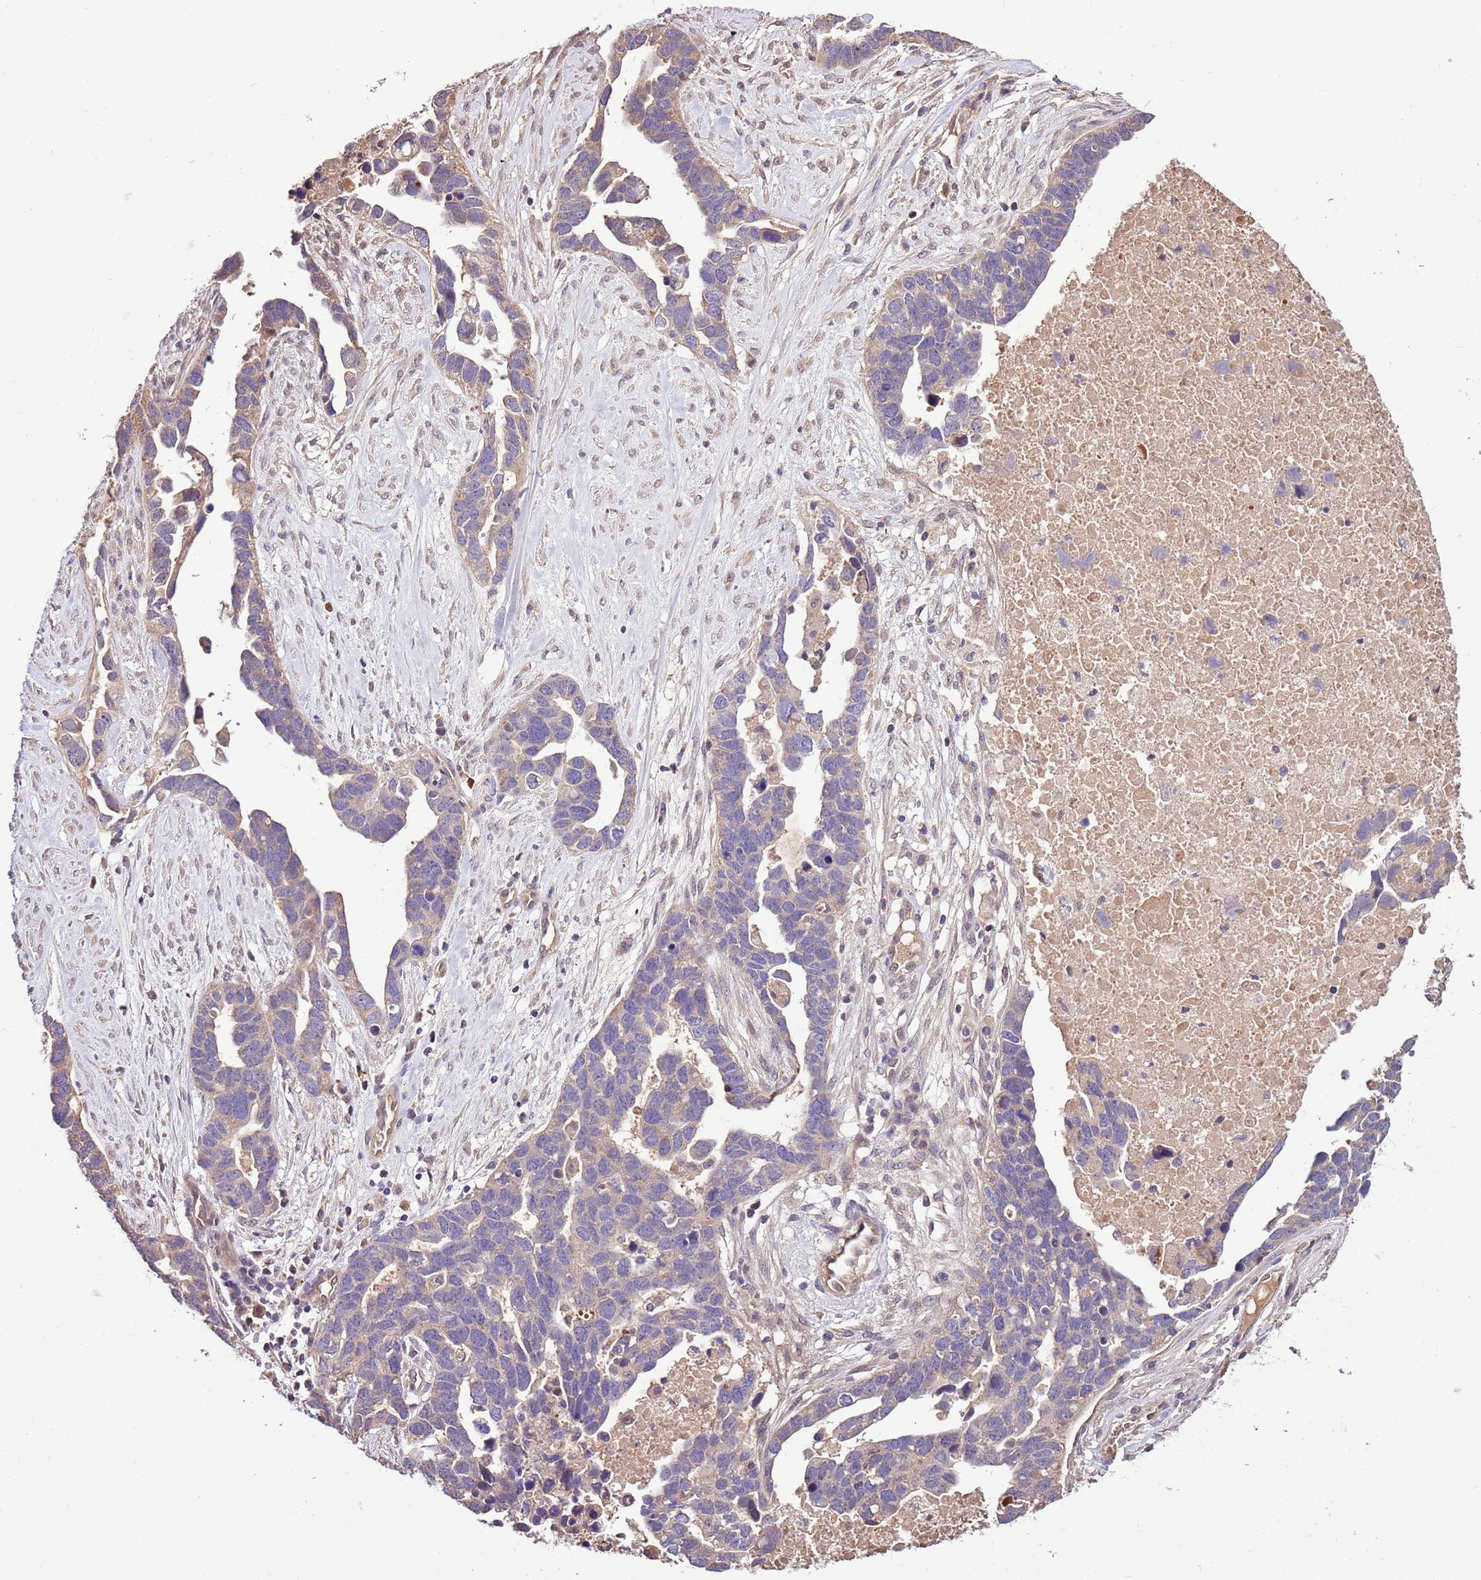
{"staining": {"intensity": "negative", "quantity": "none", "location": "none"}, "tissue": "ovarian cancer", "cell_type": "Tumor cells", "image_type": "cancer", "snomed": [{"axis": "morphology", "description": "Cystadenocarcinoma, serous, NOS"}, {"axis": "topography", "description": "Ovary"}], "caption": "The IHC photomicrograph has no significant positivity in tumor cells of ovarian cancer tissue.", "gene": "BBS5", "patient": {"sex": "female", "age": 54}}